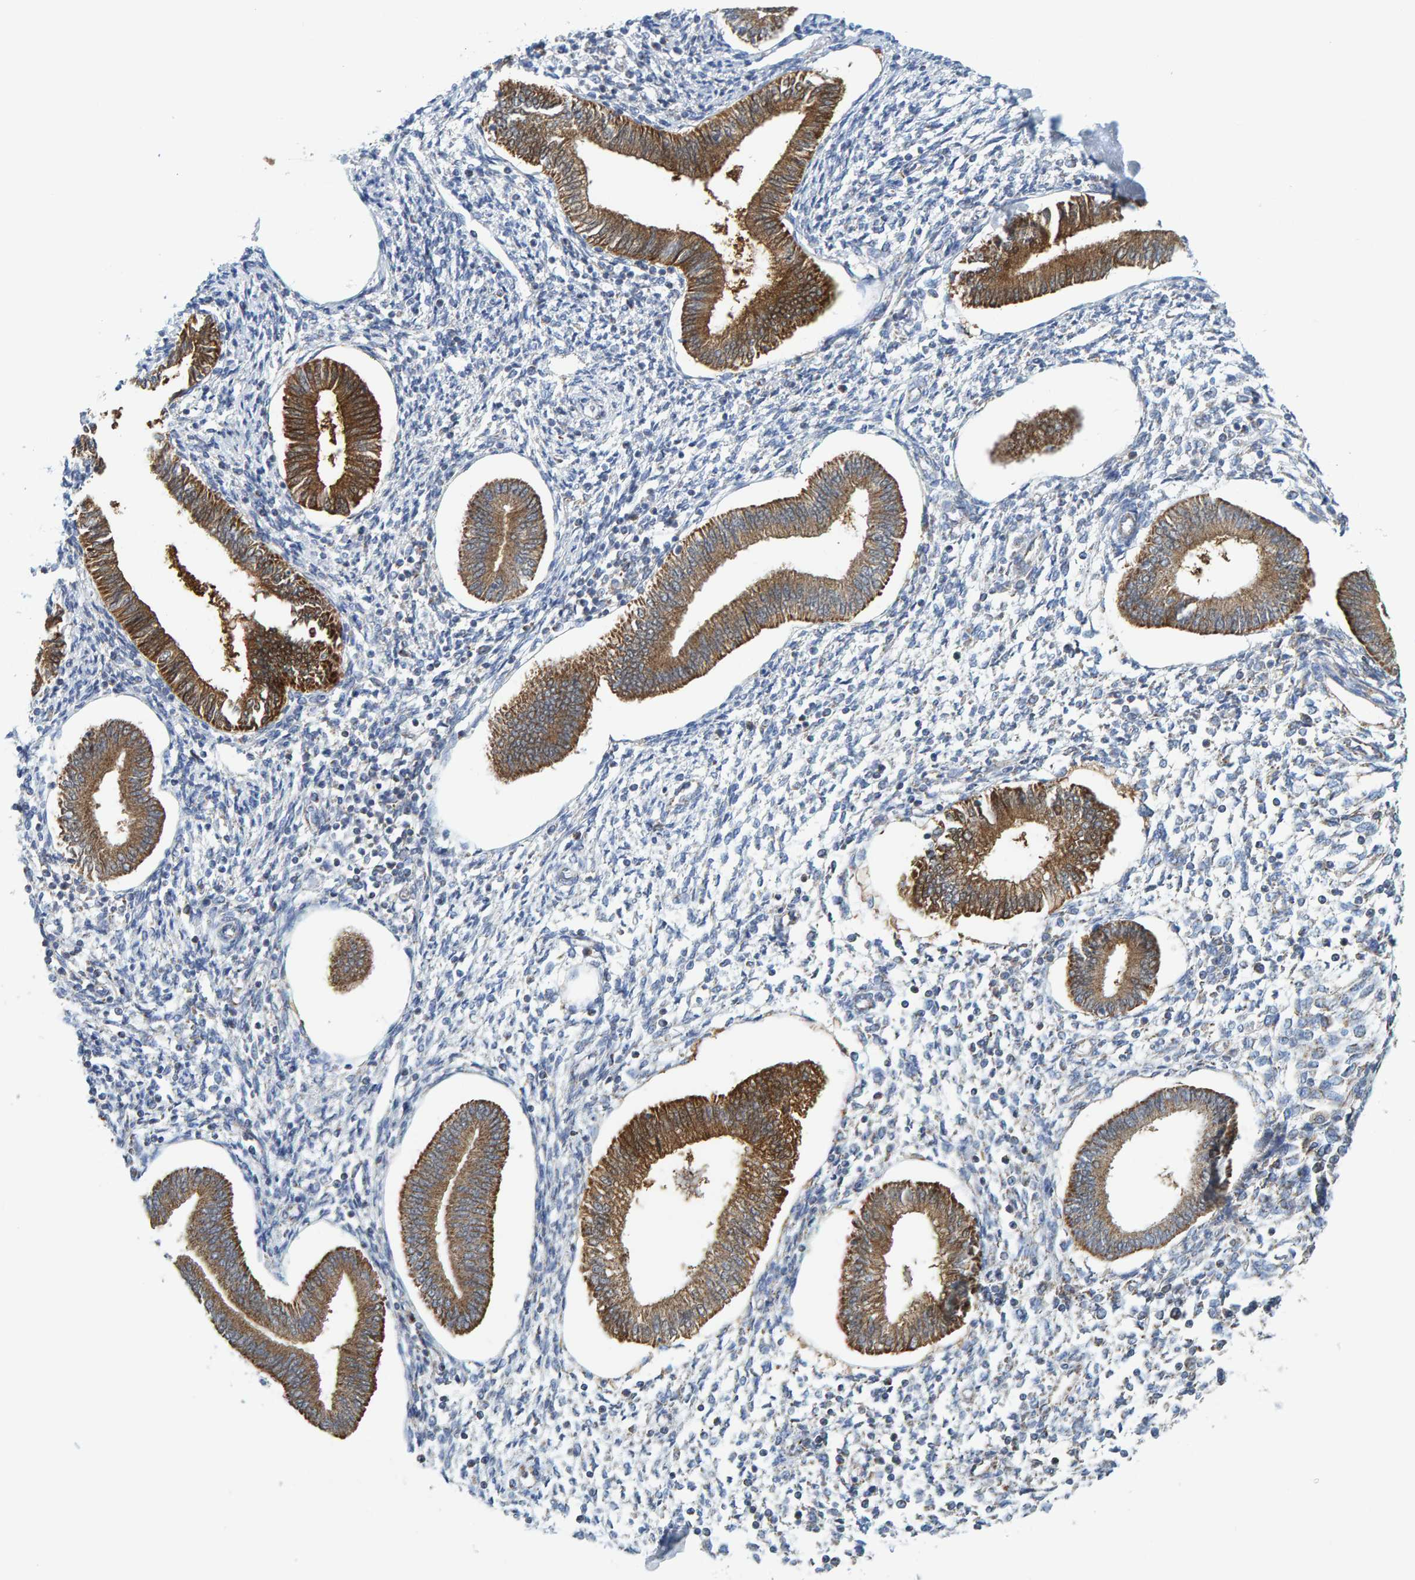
{"staining": {"intensity": "negative", "quantity": "none", "location": "none"}, "tissue": "endometrium", "cell_type": "Cells in endometrial stroma", "image_type": "normal", "snomed": [{"axis": "morphology", "description": "Normal tissue, NOS"}, {"axis": "topography", "description": "Endometrium"}], "caption": "Cells in endometrial stroma are negative for brown protein staining in benign endometrium. (IHC, brightfield microscopy, high magnification).", "gene": "MRPS7", "patient": {"sex": "female", "age": 50}}